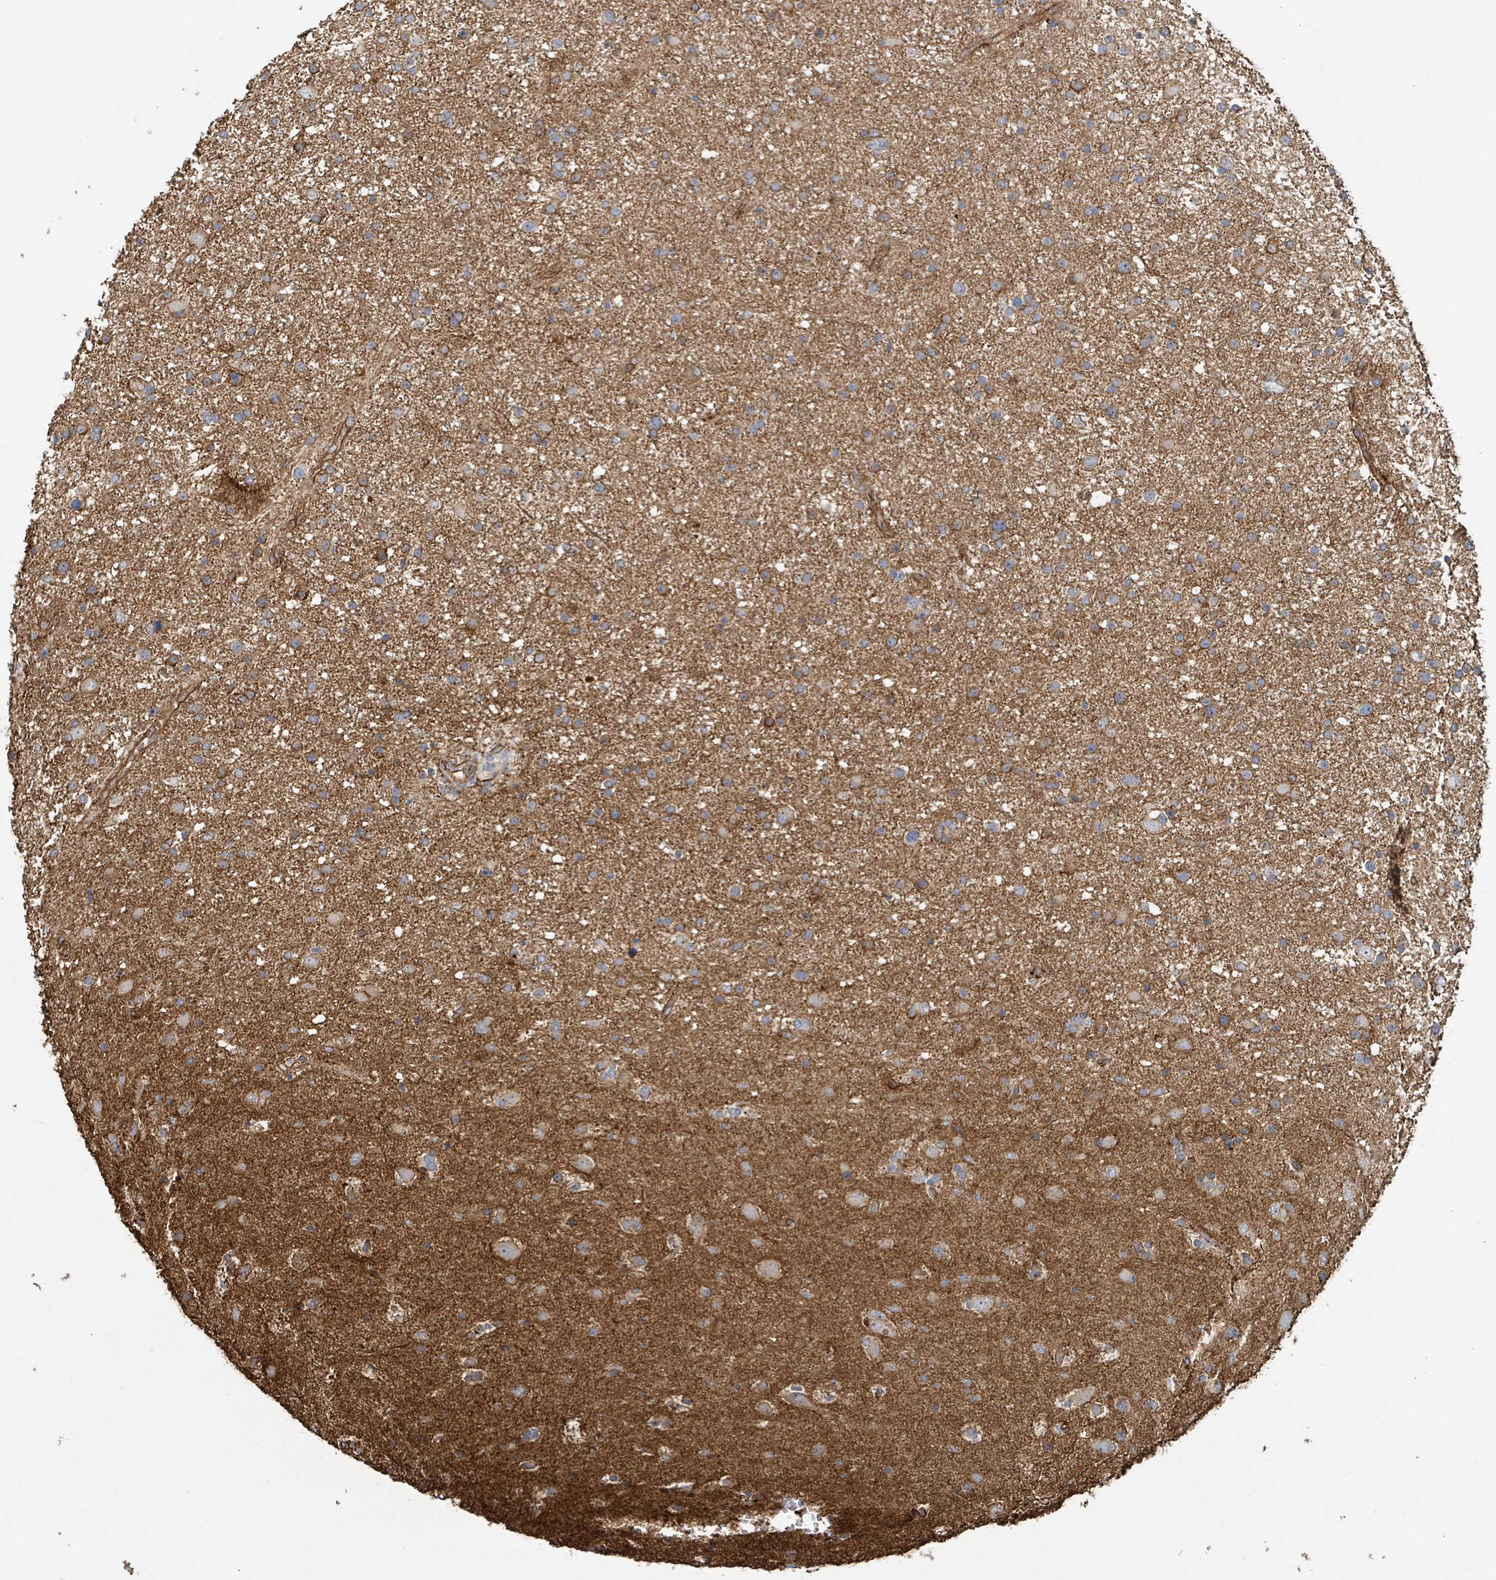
{"staining": {"intensity": "moderate", "quantity": ">75%", "location": "cytoplasmic/membranous"}, "tissue": "glioma", "cell_type": "Tumor cells", "image_type": "cancer", "snomed": [{"axis": "morphology", "description": "Glioma, malignant, Low grade"}, {"axis": "topography", "description": "Brain"}], "caption": "A high-resolution histopathology image shows immunohistochemistry staining of malignant glioma (low-grade), which reveals moderate cytoplasmic/membranous positivity in approximately >75% of tumor cells.", "gene": "LDOC1", "patient": {"sex": "female", "age": 32}}